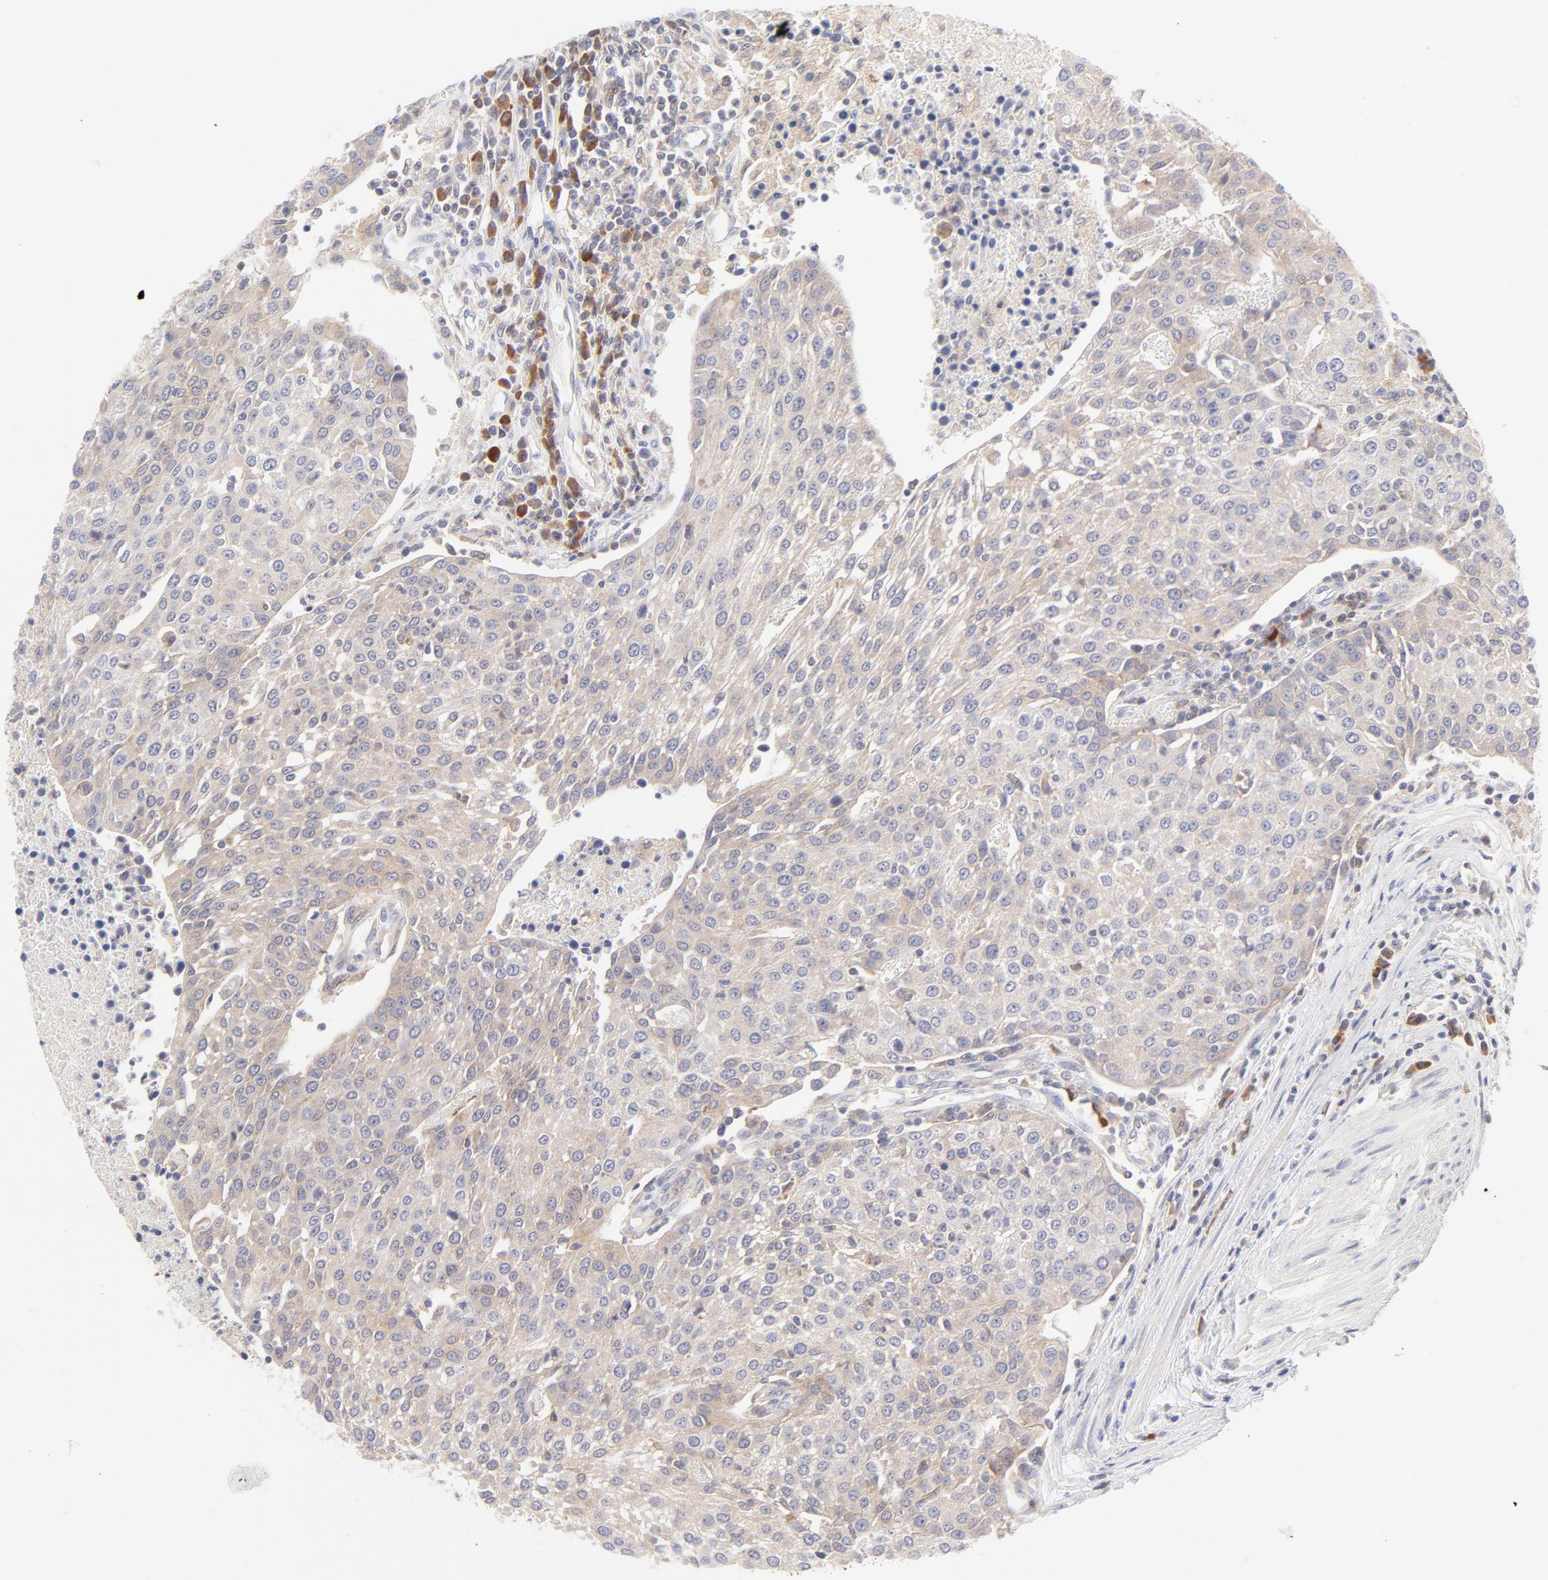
{"staining": {"intensity": "weak", "quantity": ">75%", "location": "cytoplasmic/membranous"}, "tissue": "urothelial cancer", "cell_type": "Tumor cells", "image_type": "cancer", "snomed": [{"axis": "morphology", "description": "Urothelial carcinoma, High grade"}, {"axis": "topography", "description": "Urinary bladder"}], "caption": "Urothelial cancer stained with immunohistochemistry reveals weak cytoplasmic/membranous positivity in approximately >75% of tumor cells.", "gene": "RPS6KA1", "patient": {"sex": "female", "age": 85}}